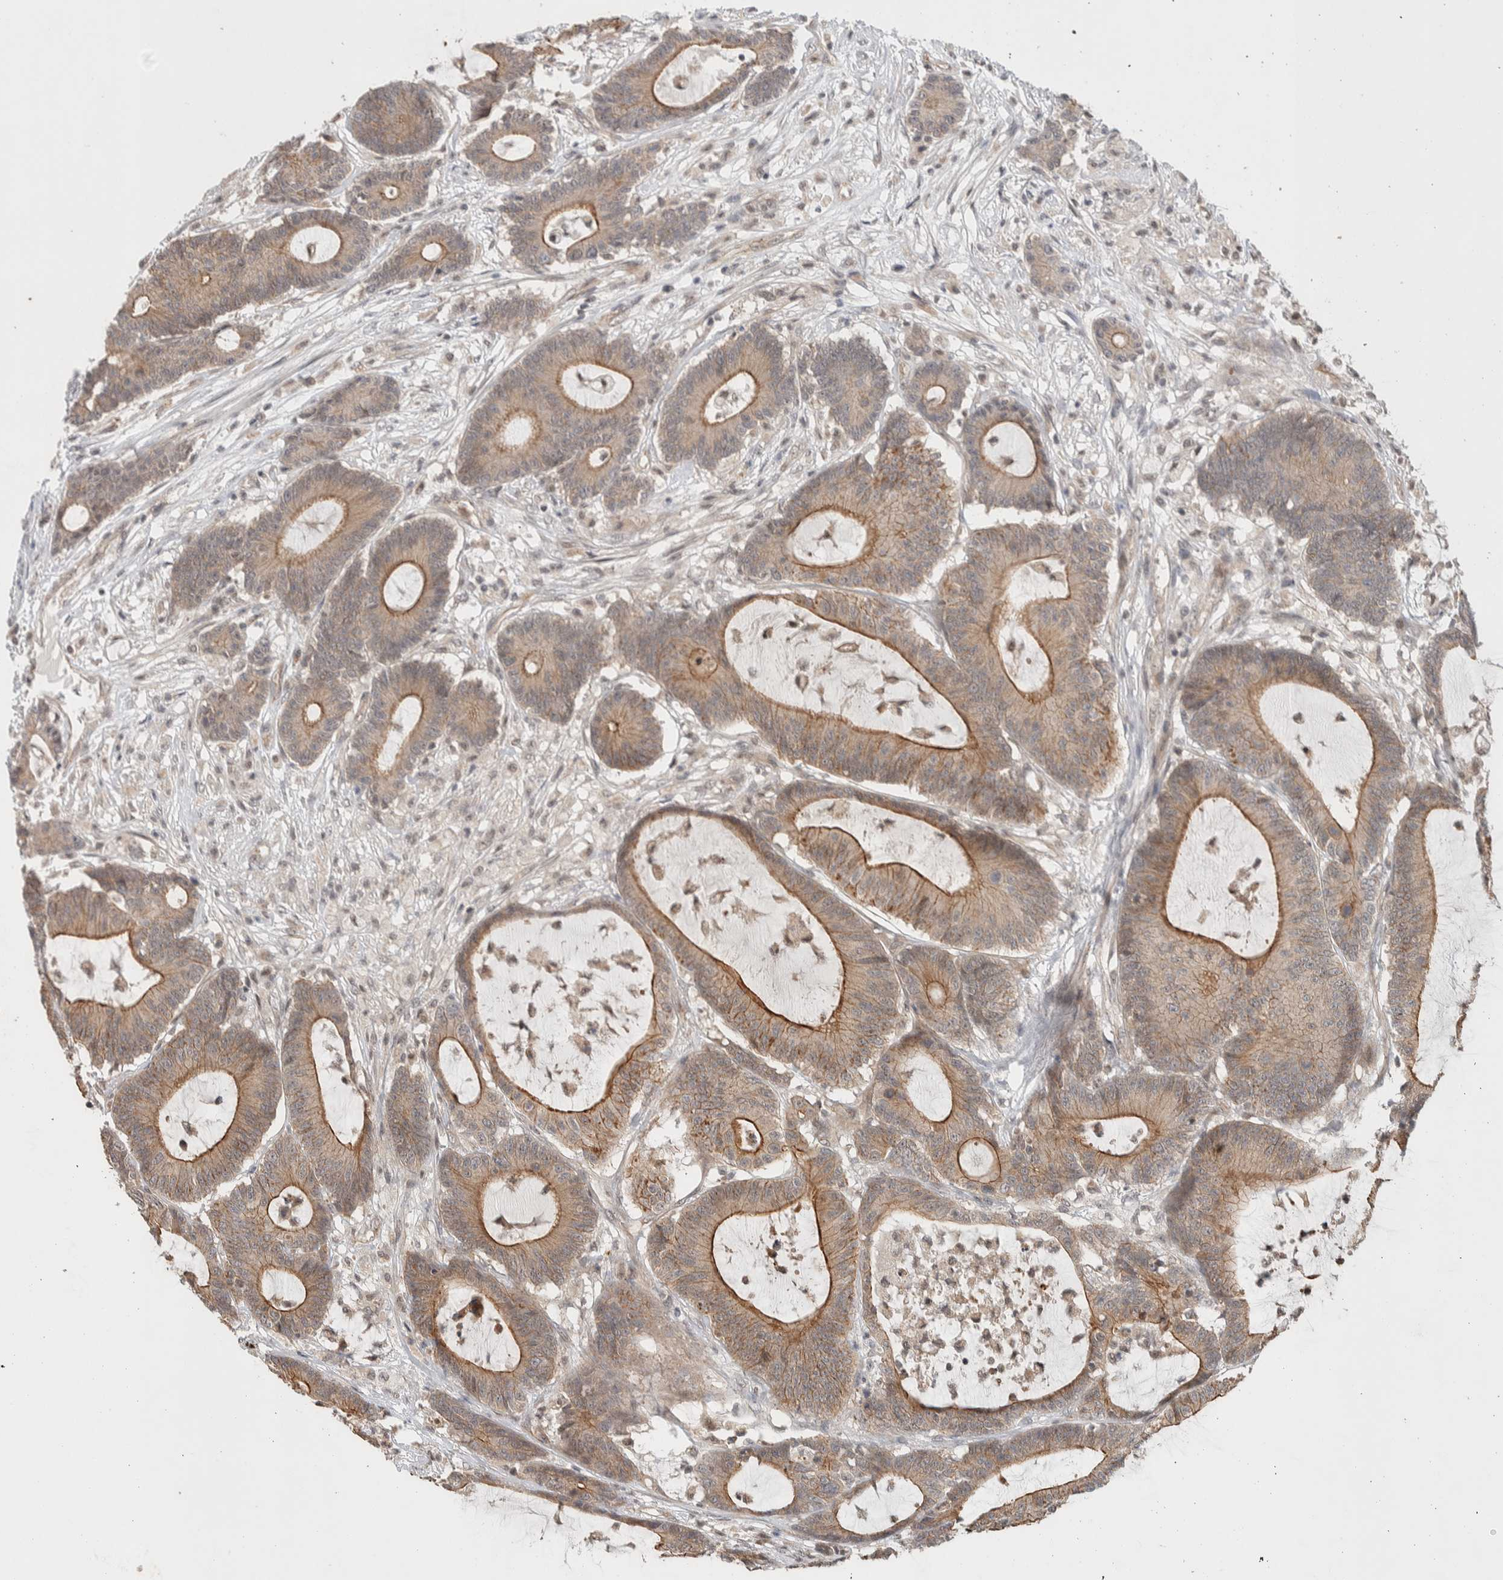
{"staining": {"intensity": "moderate", "quantity": ">75%", "location": "cytoplasmic/membranous"}, "tissue": "colorectal cancer", "cell_type": "Tumor cells", "image_type": "cancer", "snomed": [{"axis": "morphology", "description": "Adenocarcinoma, NOS"}, {"axis": "topography", "description": "Colon"}], "caption": "There is medium levels of moderate cytoplasmic/membranous expression in tumor cells of colorectal cancer, as demonstrated by immunohistochemical staining (brown color).", "gene": "DEPTOR", "patient": {"sex": "female", "age": 84}}